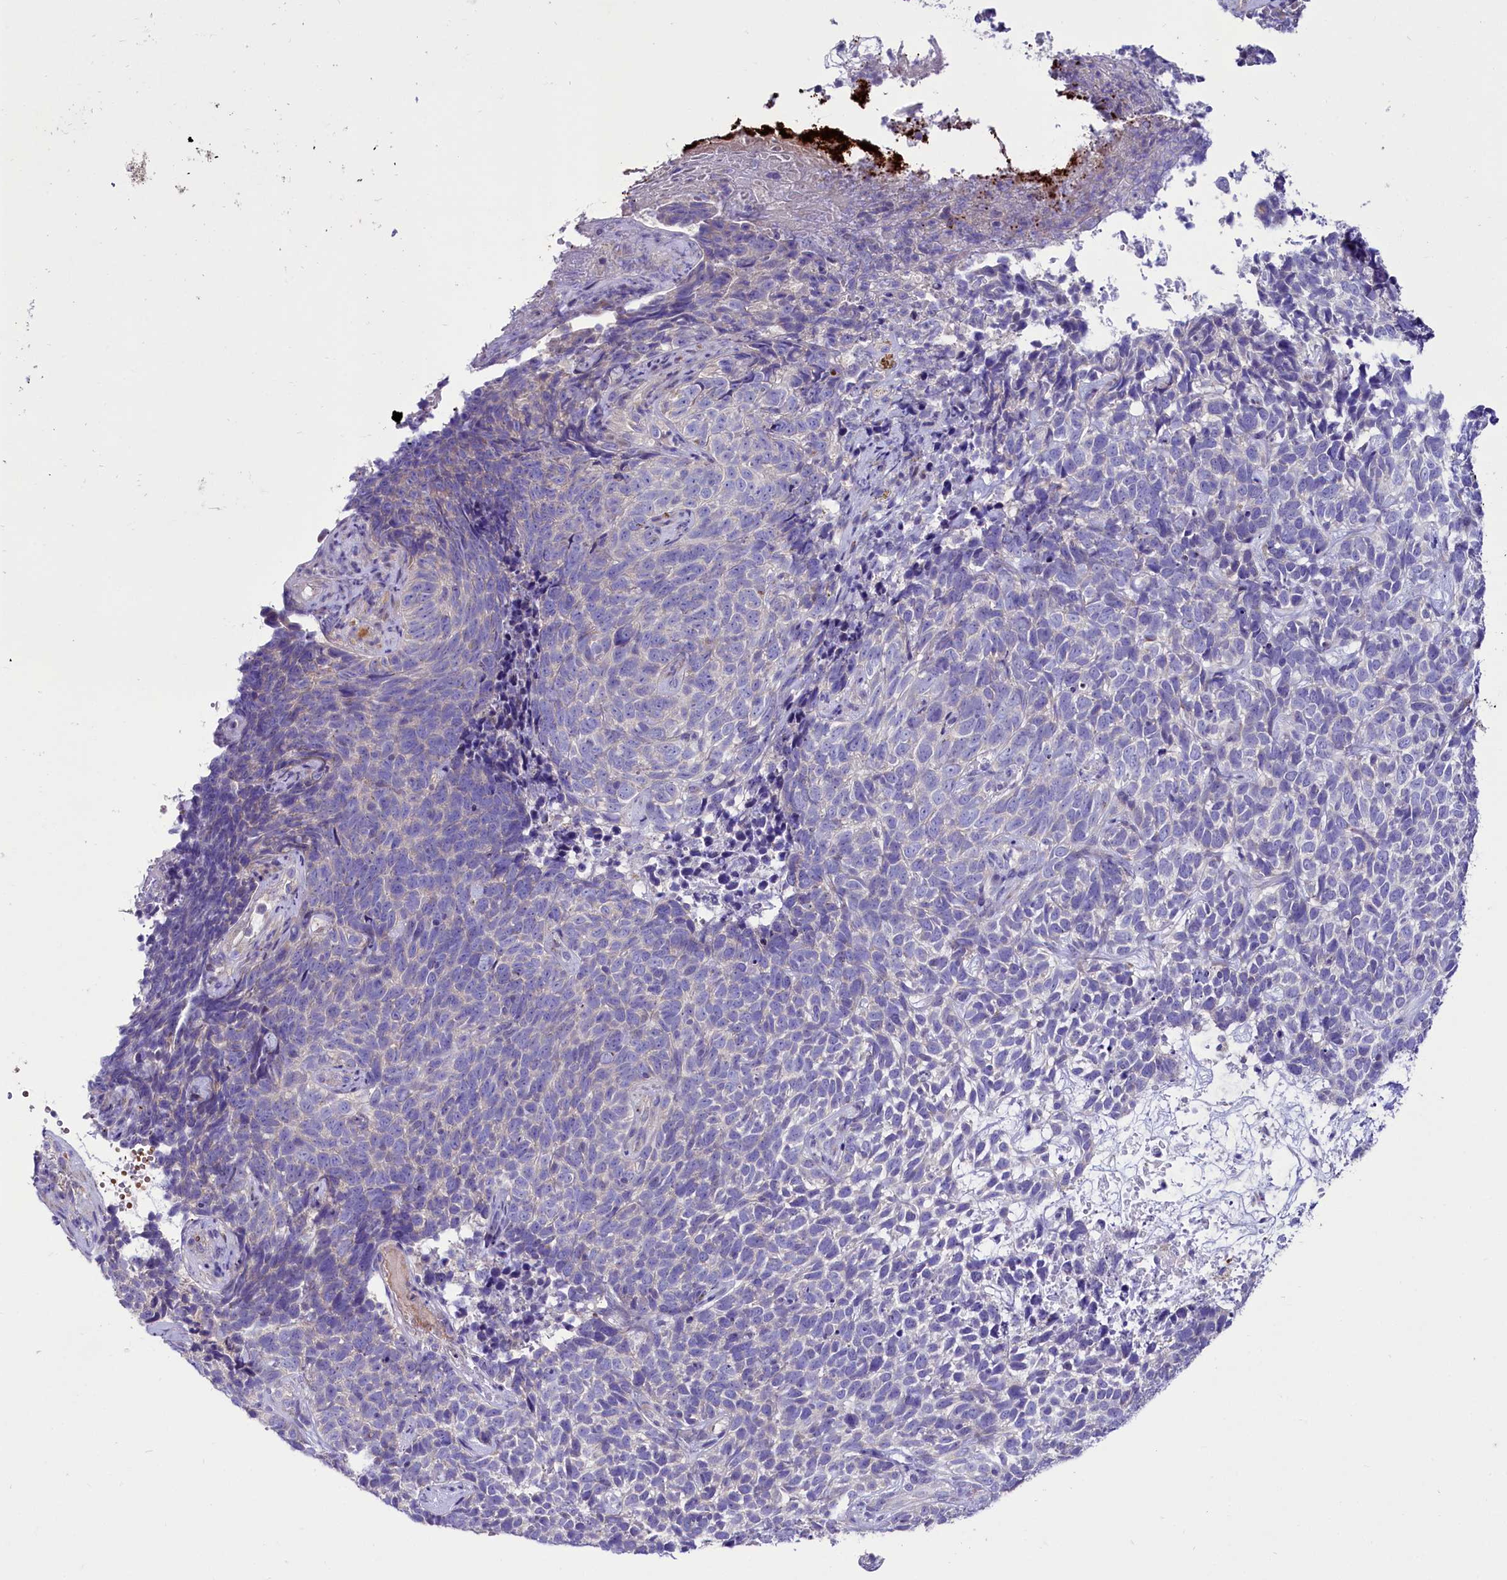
{"staining": {"intensity": "negative", "quantity": "none", "location": "none"}, "tissue": "skin cancer", "cell_type": "Tumor cells", "image_type": "cancer", "snomed": [{"axis": "morphology", "description": "Basal cell carcinoma"}, {"axis": "topography", "description": "Skin"}], "caption": "Immunohistochemistry (IHC) photomicrograph of neoplastic tissue: human basal cell carcinoma (skin) stained with DAB shows no significant protein expression in tumor cells.", "gene": "ABHD5", "patient": {"sex": "female", "age": 84}}